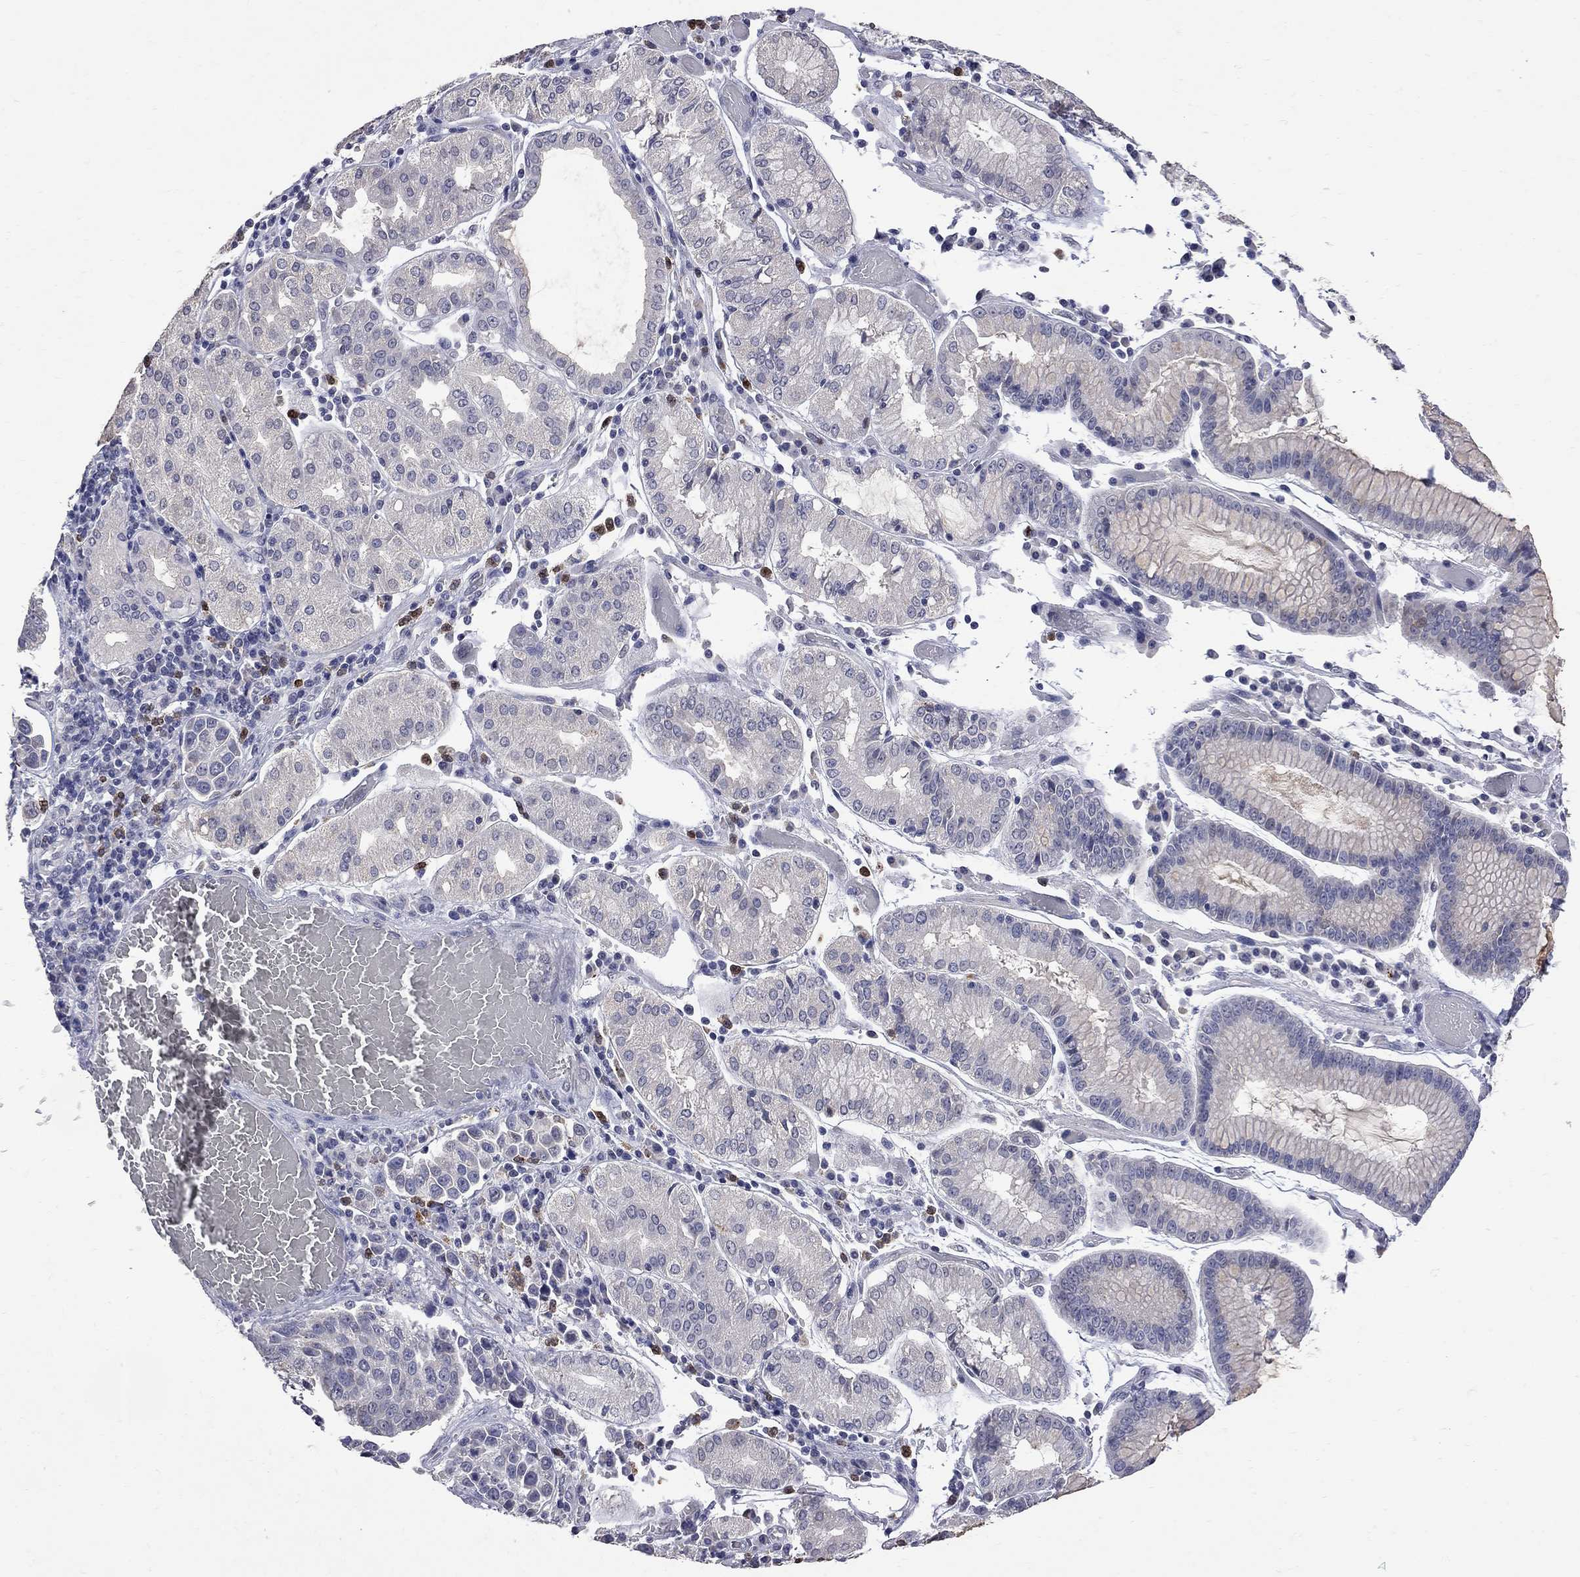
{"staining": {"intensity": "negative", "quantity": "none", "location": "none"}, "tissue": "stomach cancer", "cell_type": "Tumor cells", "image_type": "cancer", "snomed": [{"axis": "morphology", "description": "Adenocarcinoma, NOS"}, {"axis": "topography", "description": "Stomach"}], "caption": "Adenocarcinoma (stomach) was stained to show a protein in brown. There is no significant staining in tumor cells.", "gene": "NOS2", "patient": {"sex": "male", "age": 93}}